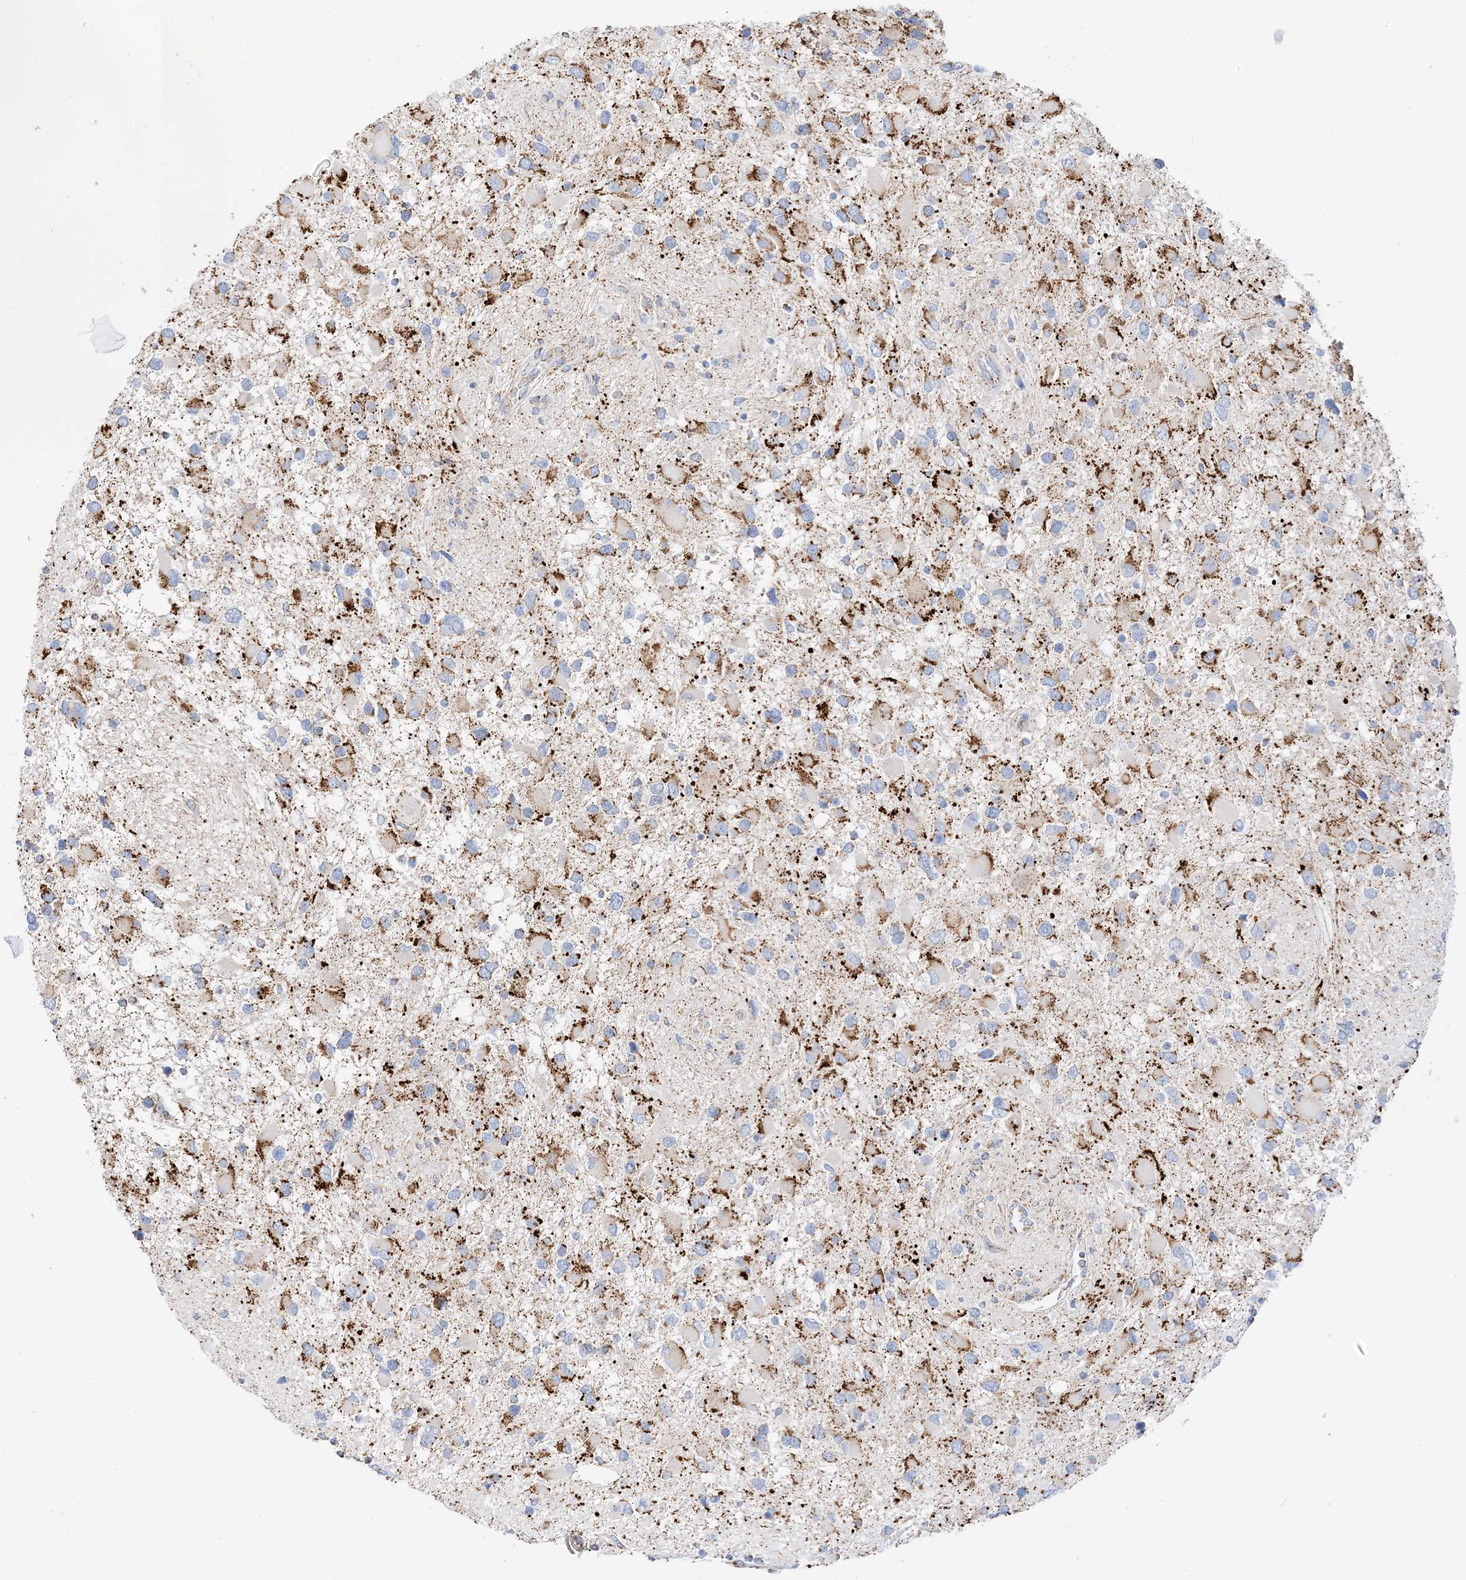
{"staining": {"intensity": "strong", "quantity": "25%-75%", "location": "cytoplasmic/membranous"}, "tissue": "glioma", "cell_type": "Tumor cells", "image_type": "cancer", "snomed": [{"axis": "morphology", "description": "Glioma, malignant, High grade"}, {"axis": "topography", "description": "Brain"}], "caption": "Immunohistochemistry (IHC) of human glioma demonstrates high levels of strong cytoplasmic/membranous staining in about 25%-75% of tumor cells.", "gene": "CAPN13", "patient": {"sex": "male", "age": 53}}